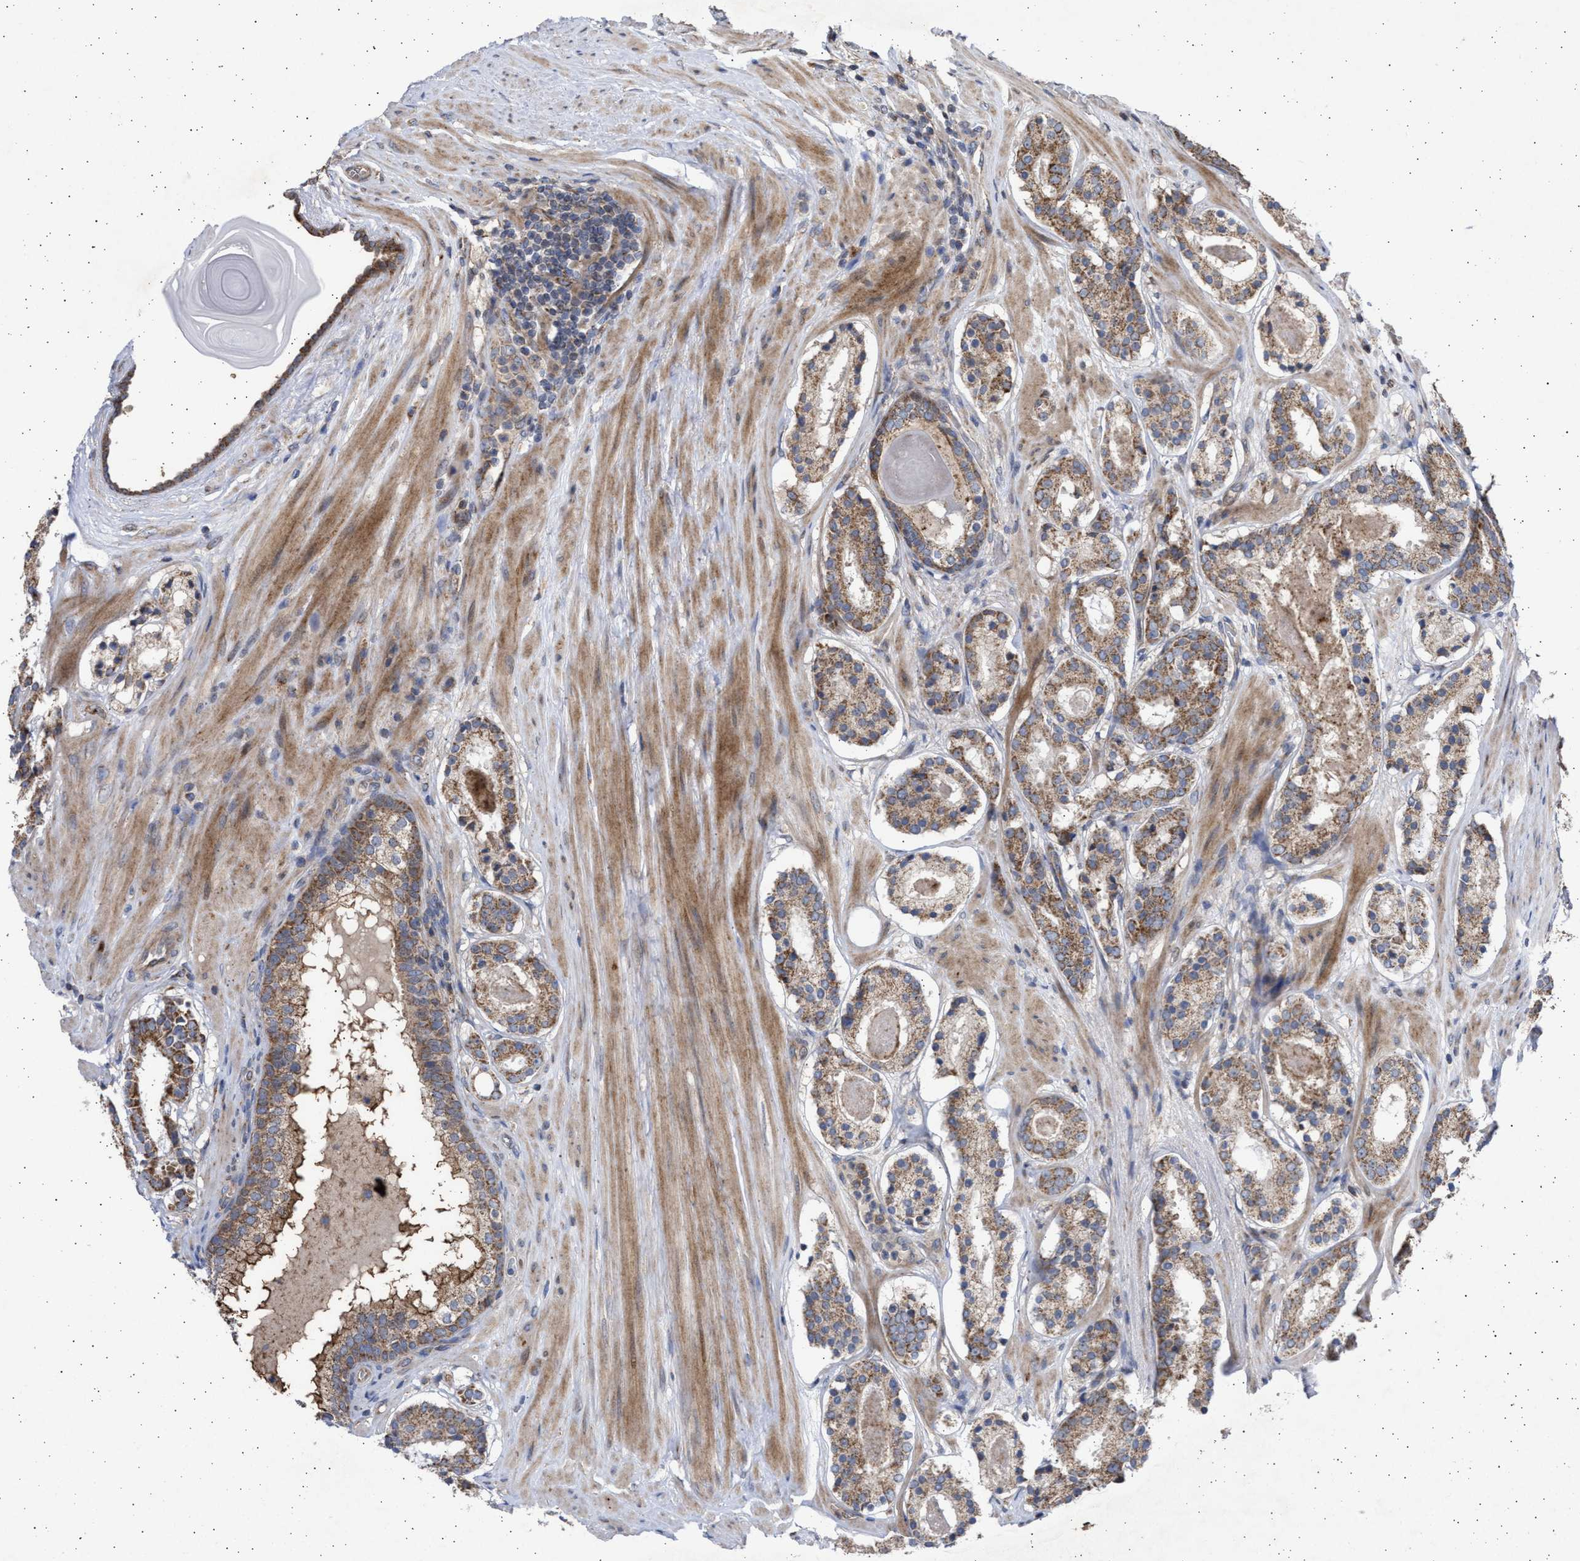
{"staining": {"intensity": "strong", "quantity": ">75%", "location": "cytoplasmic/membranous"}, "tissue": "prostate cancer", "cell_type": "Tumor cells", "image_type": "cancer", "snomed": [{"axis": "morphology", "description": "Adenocarcinoma, Low grade"}, {"axis": "topography", "description": "Prostate"}], "caption": "Prostate cancer stained with a protein marker exhibits strong staining in tumor cells.", "gene": "TTC19", "patient": {"sex": "male", "age": 69}}